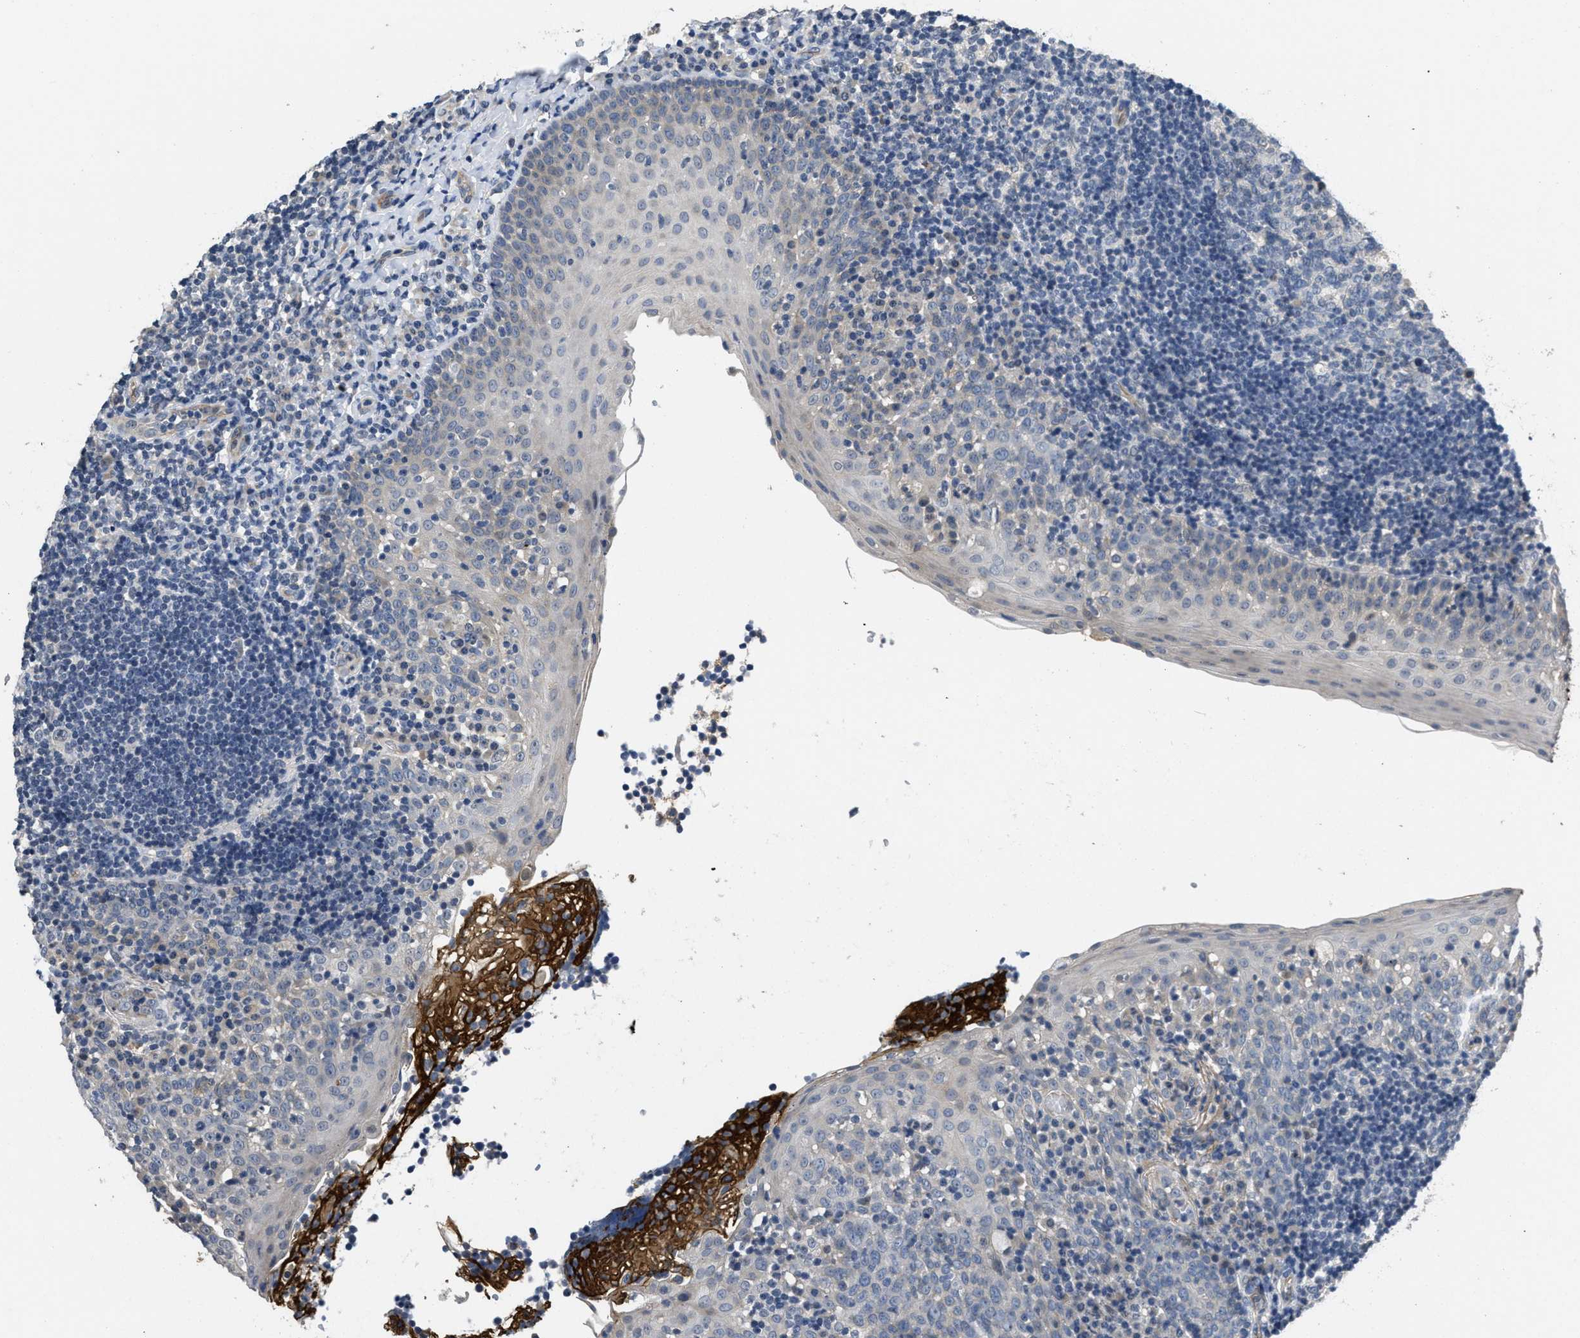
{"staining": {"intensity": "negative", "quantity": "none", "location": "none"}, "tissue": "tonsil", "cell_type": "Germinal center cells", "image_type": "normal", "snomed": [{"axis": "morphology", "description": "Normal tissue, NOS"}, {"axis": "topography", "description": "Tonsil"}], "caption": "The immunohistochemistry (IHC) micrograph has no significant staining in germinal center cells of tonsil.", "gene": "ANGPT1", "patient": {"sex": "female", "age": 40}}